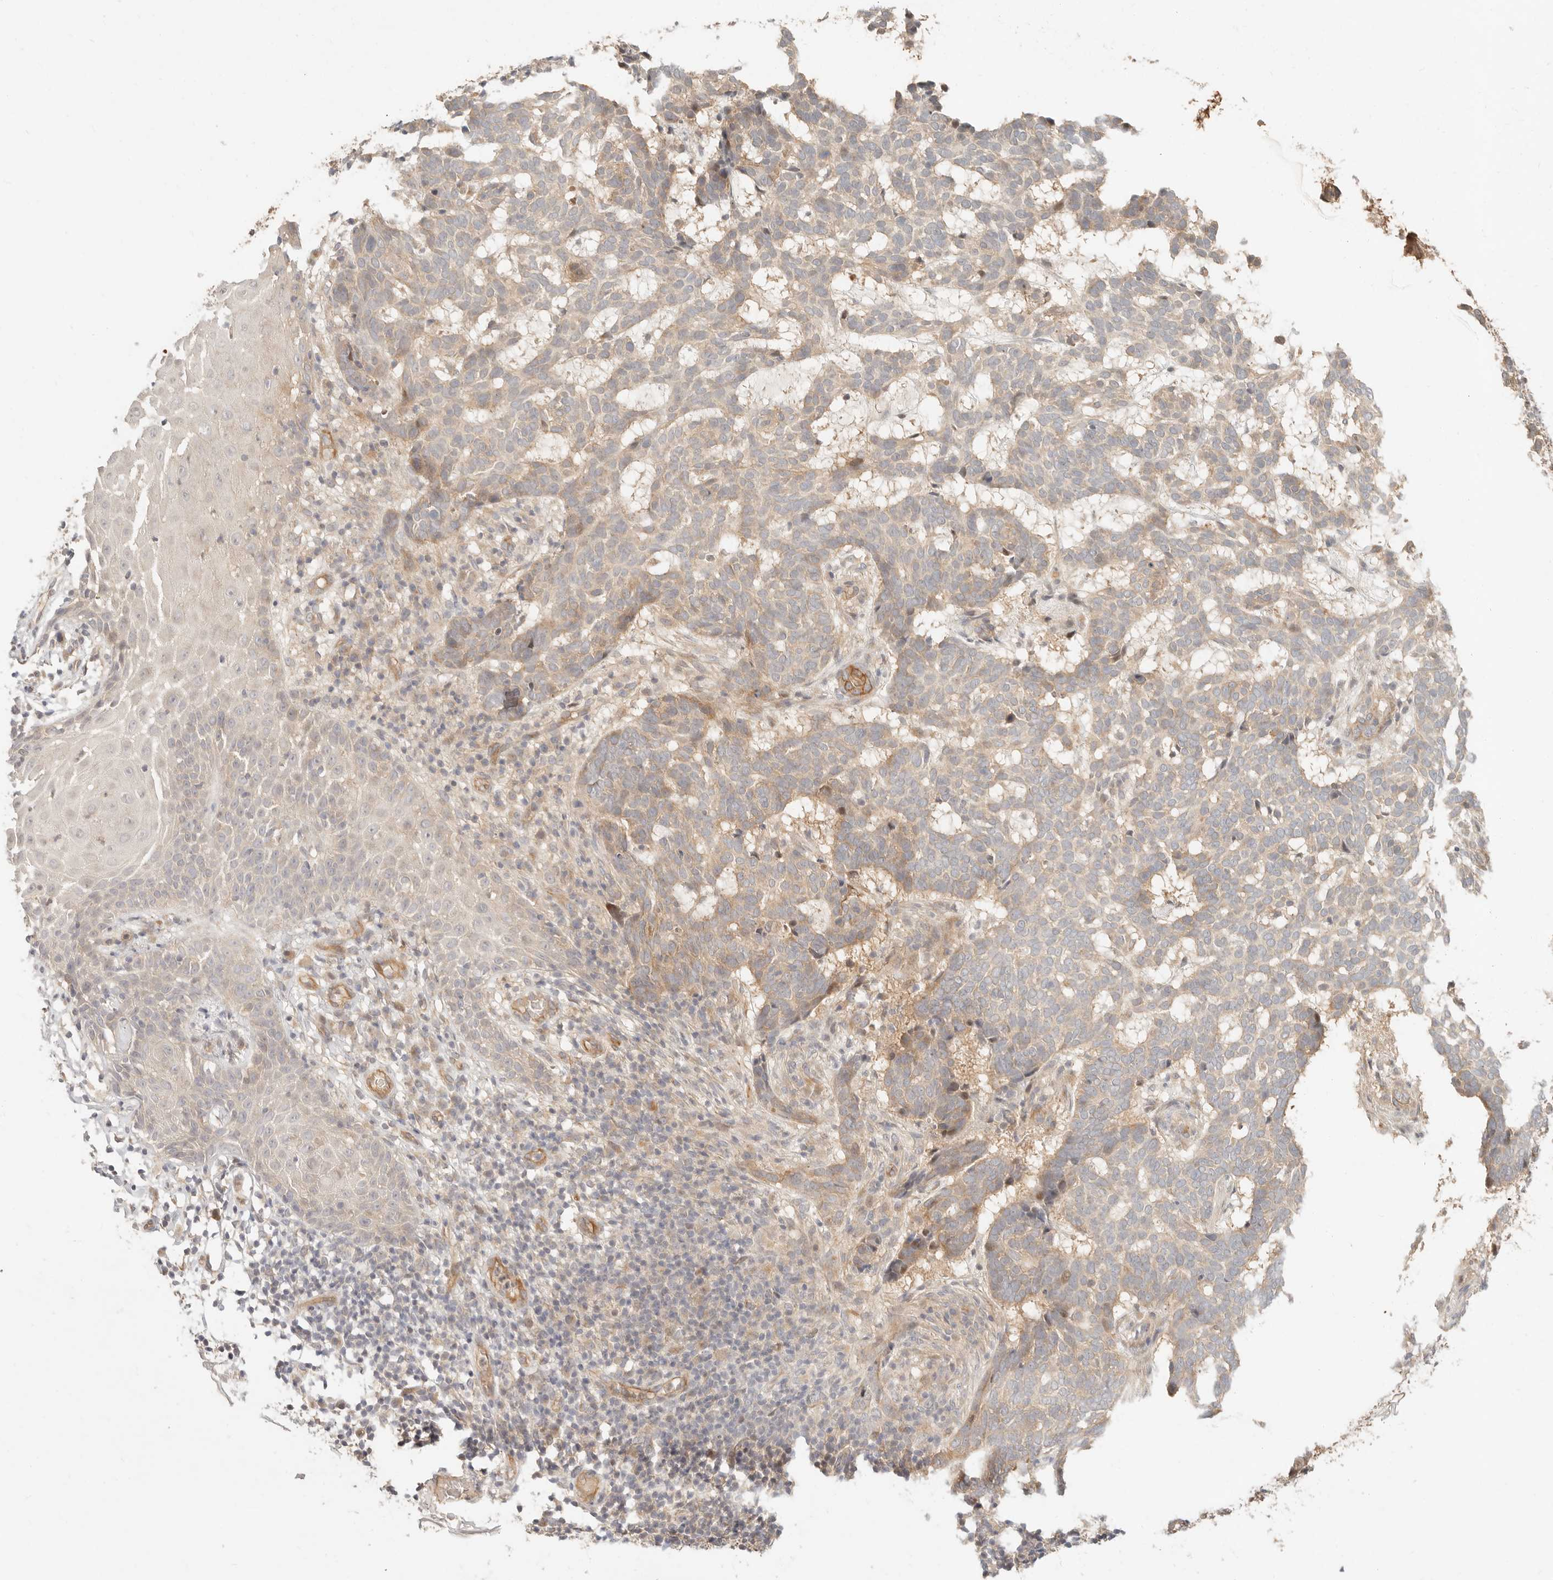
{"staining": {"intensity": "moderate", "quantity": "25%-75%", "location": "cytoplasmic/membranous"}, "tissue": "skin cancer", "cell_type": "Tumor cells", "image_type": "cancer", "snomed": [{"axis": "morphology", "description": "Basal cell carcinoma"}, {"axis": "topography", "description": "Skin"}], "caption": "DAB (3,3'-diaminobenzidine) immunohistochemical staining of human skin cancer (basal cell carcinoma) reveals moderate cytoplasmic/membranous protein expression in about 25%-75% of tumor cells.", "gene": "PPP1R3B", "patient": {"sex": "male", "age": 85}}